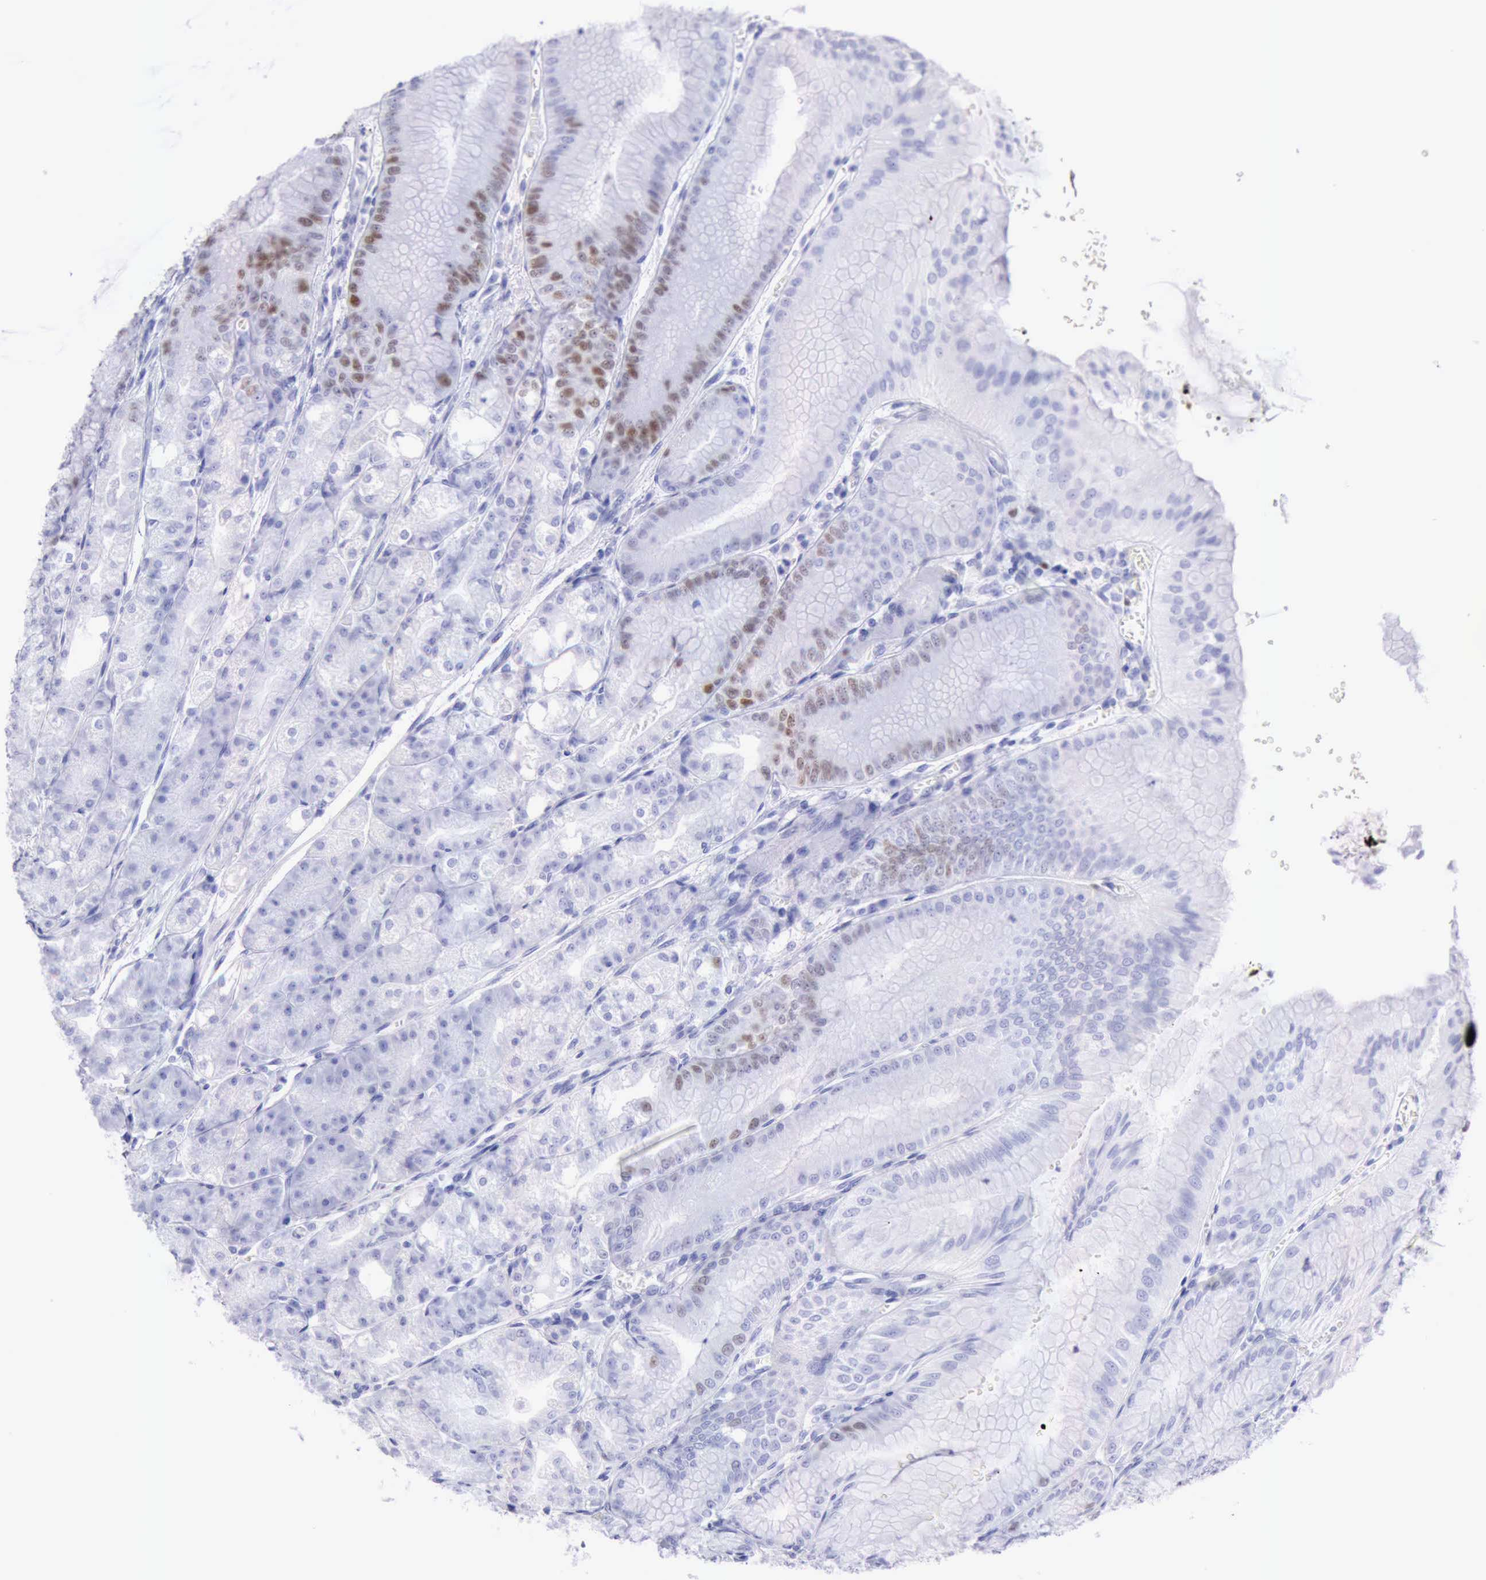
{"staining": {"intensity": "moderate", "quantity": "<25%", "location": "nuclear"}, "tissue": "stomach", "cell_type": "Glandular cells", "image_type": "normal", "snomed": [{"axis": "morphology", "description": "Normal tissue, NOS"}, {"axis": "topography", "description": "Stomach, lower"}], "caption": "Protein staining reveals moderate nuclear staining in approximately <25% of glandular cells in benign stomach.", "gene": "MCM2", "patient": {"sex": "male", "age": 71}}